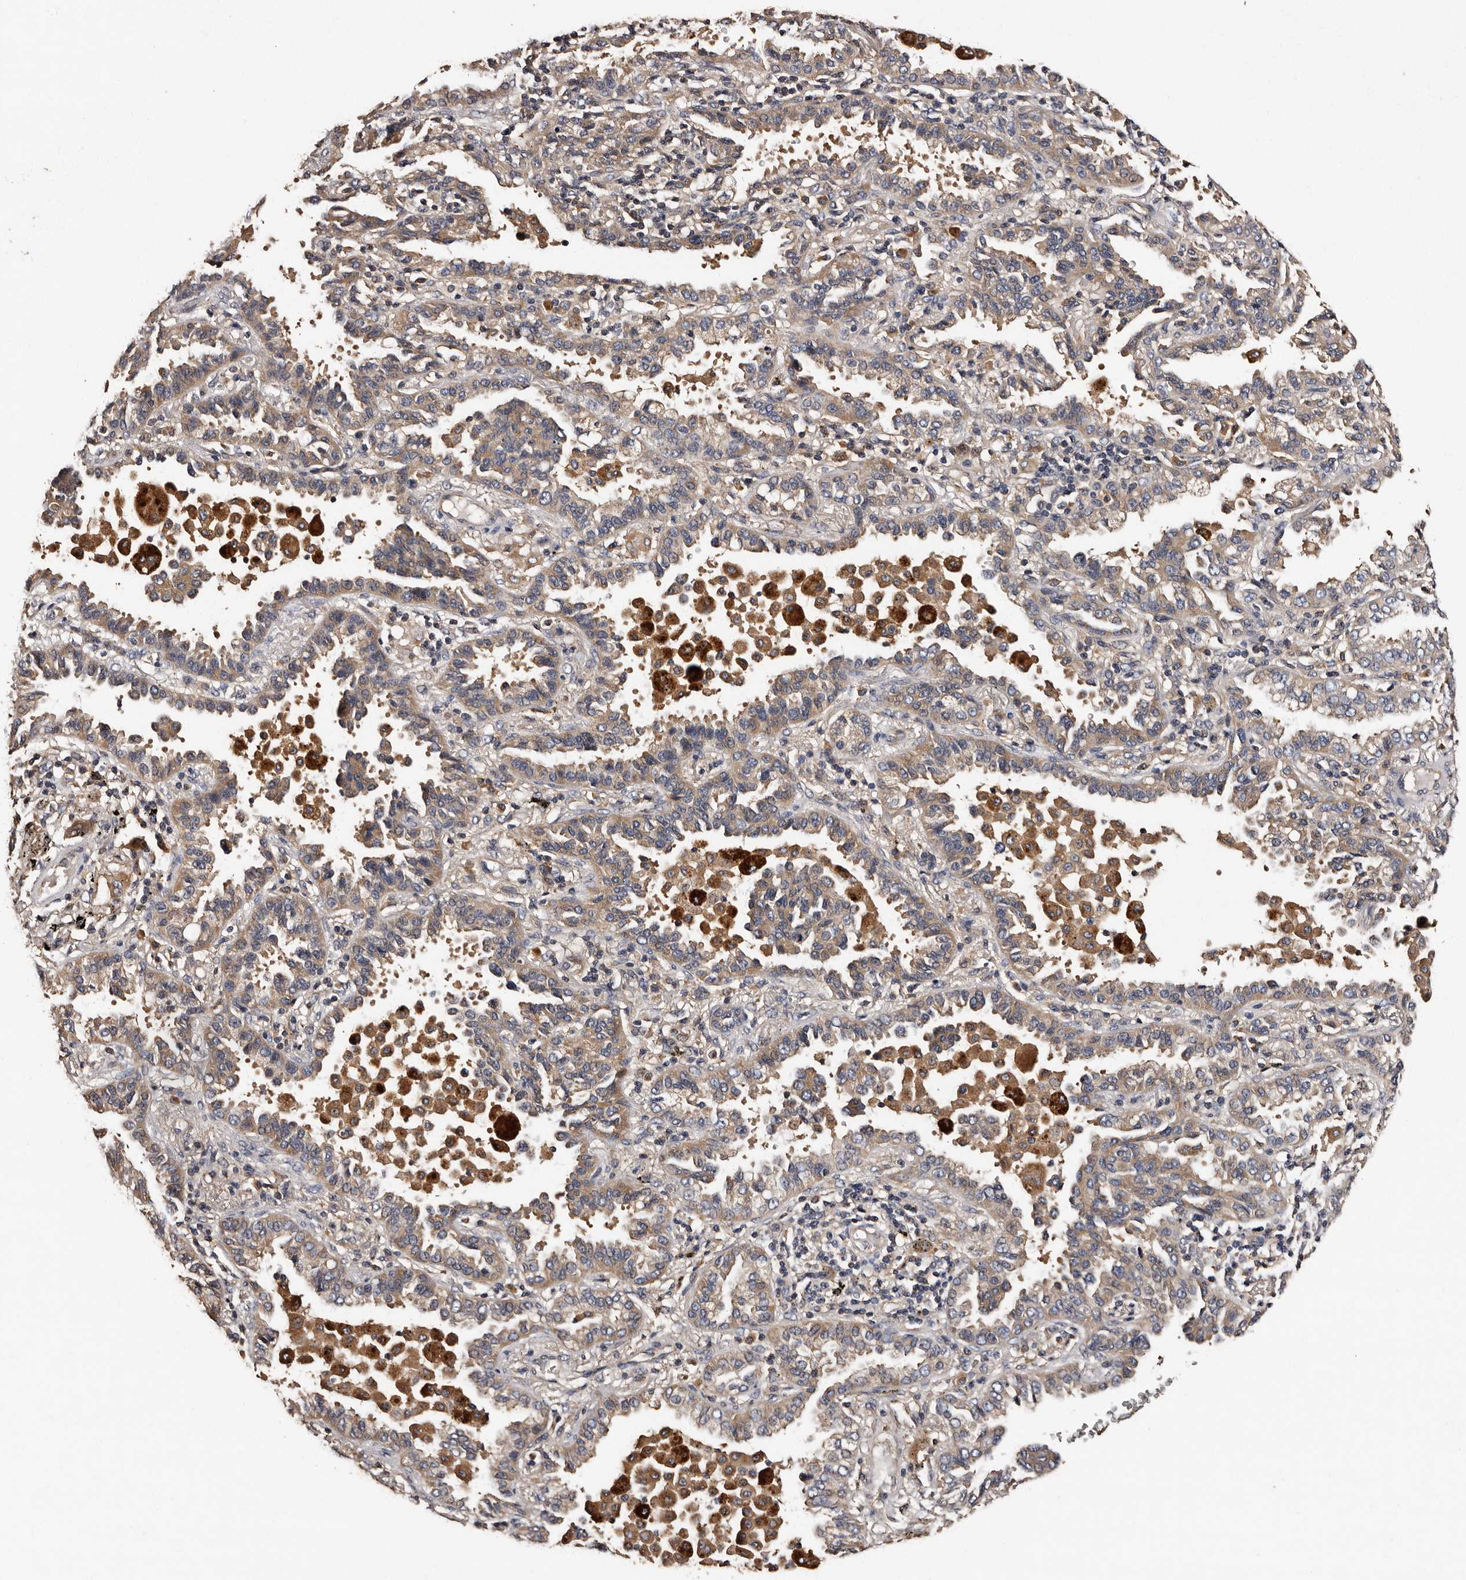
{"staining": {"intensity": "weak", "quantity": ">75%", "location": "cytoplasmic/membranous"}, "tissue": "lung cancer", "cell_type": "Tumor cells", "image_type": "cancer", "snomed": [{"axis": "morphology", "description": "Normal tissue, NOS"}, {"axis": "morphology", "description": "Adenocarcinoma, NOS"}, {"axis": "topography", "description": "Lung"}], "caption": "This is an image of immunohistochemistry staining of lung cancer (adenocarcinoma), which shows weak positivity in the cytoplasmic/membranous of tumor cells.", "gene": "ADCK5", "patient": {"sex": "male", "age": 59}}